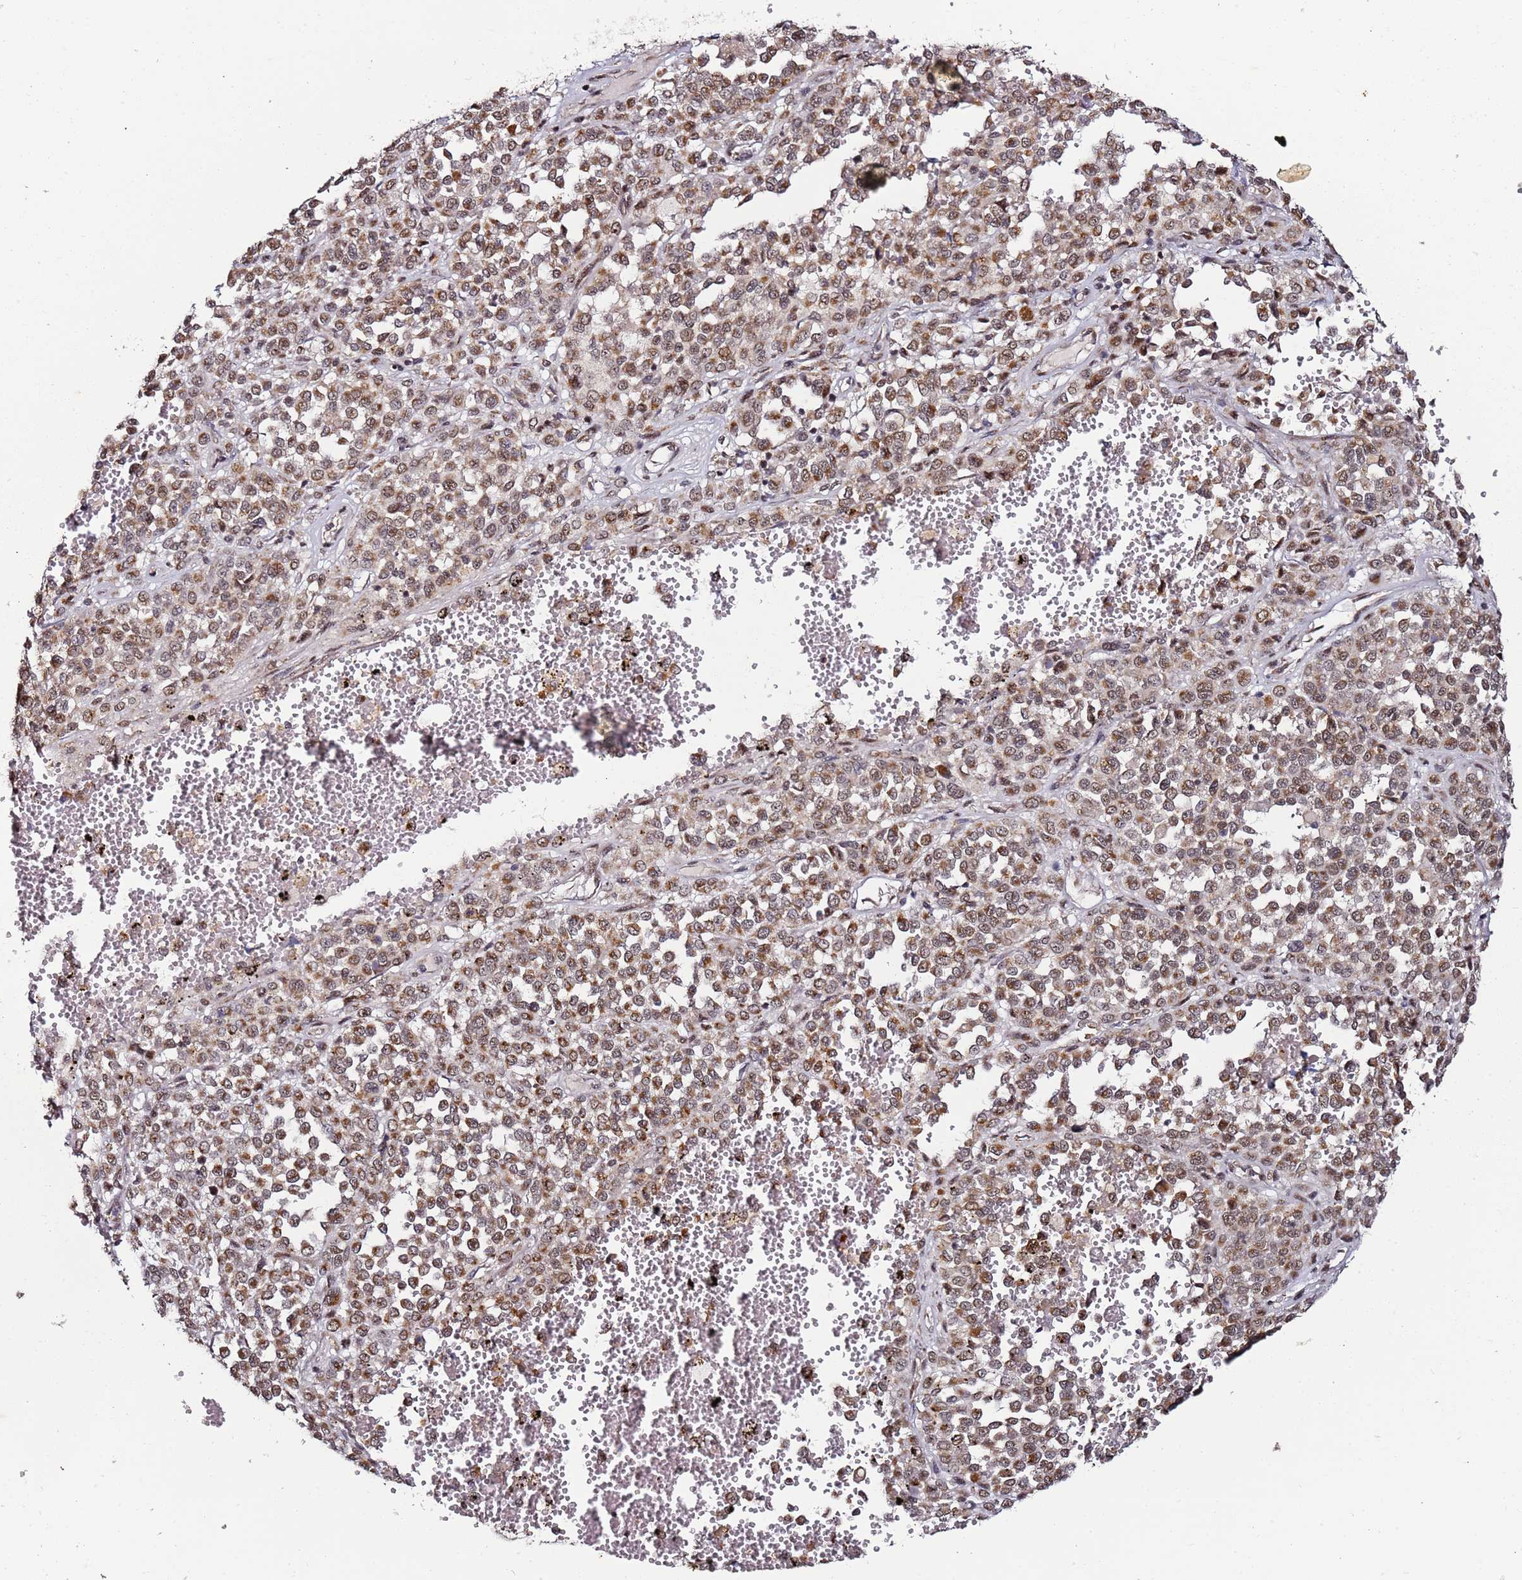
{"staining": {"intensity": "moderate", "quantity": ">75%", "location": "cytoplasmic/membranous,nuclear"}, "tissue": "melanoma", "cell_type": "Tumor cells", "image_type": "cancer", "snomed": [{"axis": "morphology", "description": "Malignant melanoma, Metastatic site"}, {"axis": "topography", "description": "Pancreas"}], "caption": "Approximately >75% of tumor cells in human melanoma demonstrate moderate cytoplasmic/membranous and nuclear protein positivity as visualized by brown immunohistochemical staining.", "gene": "TP53AIP1", "patient": {"sex": "female", "age": 30}}